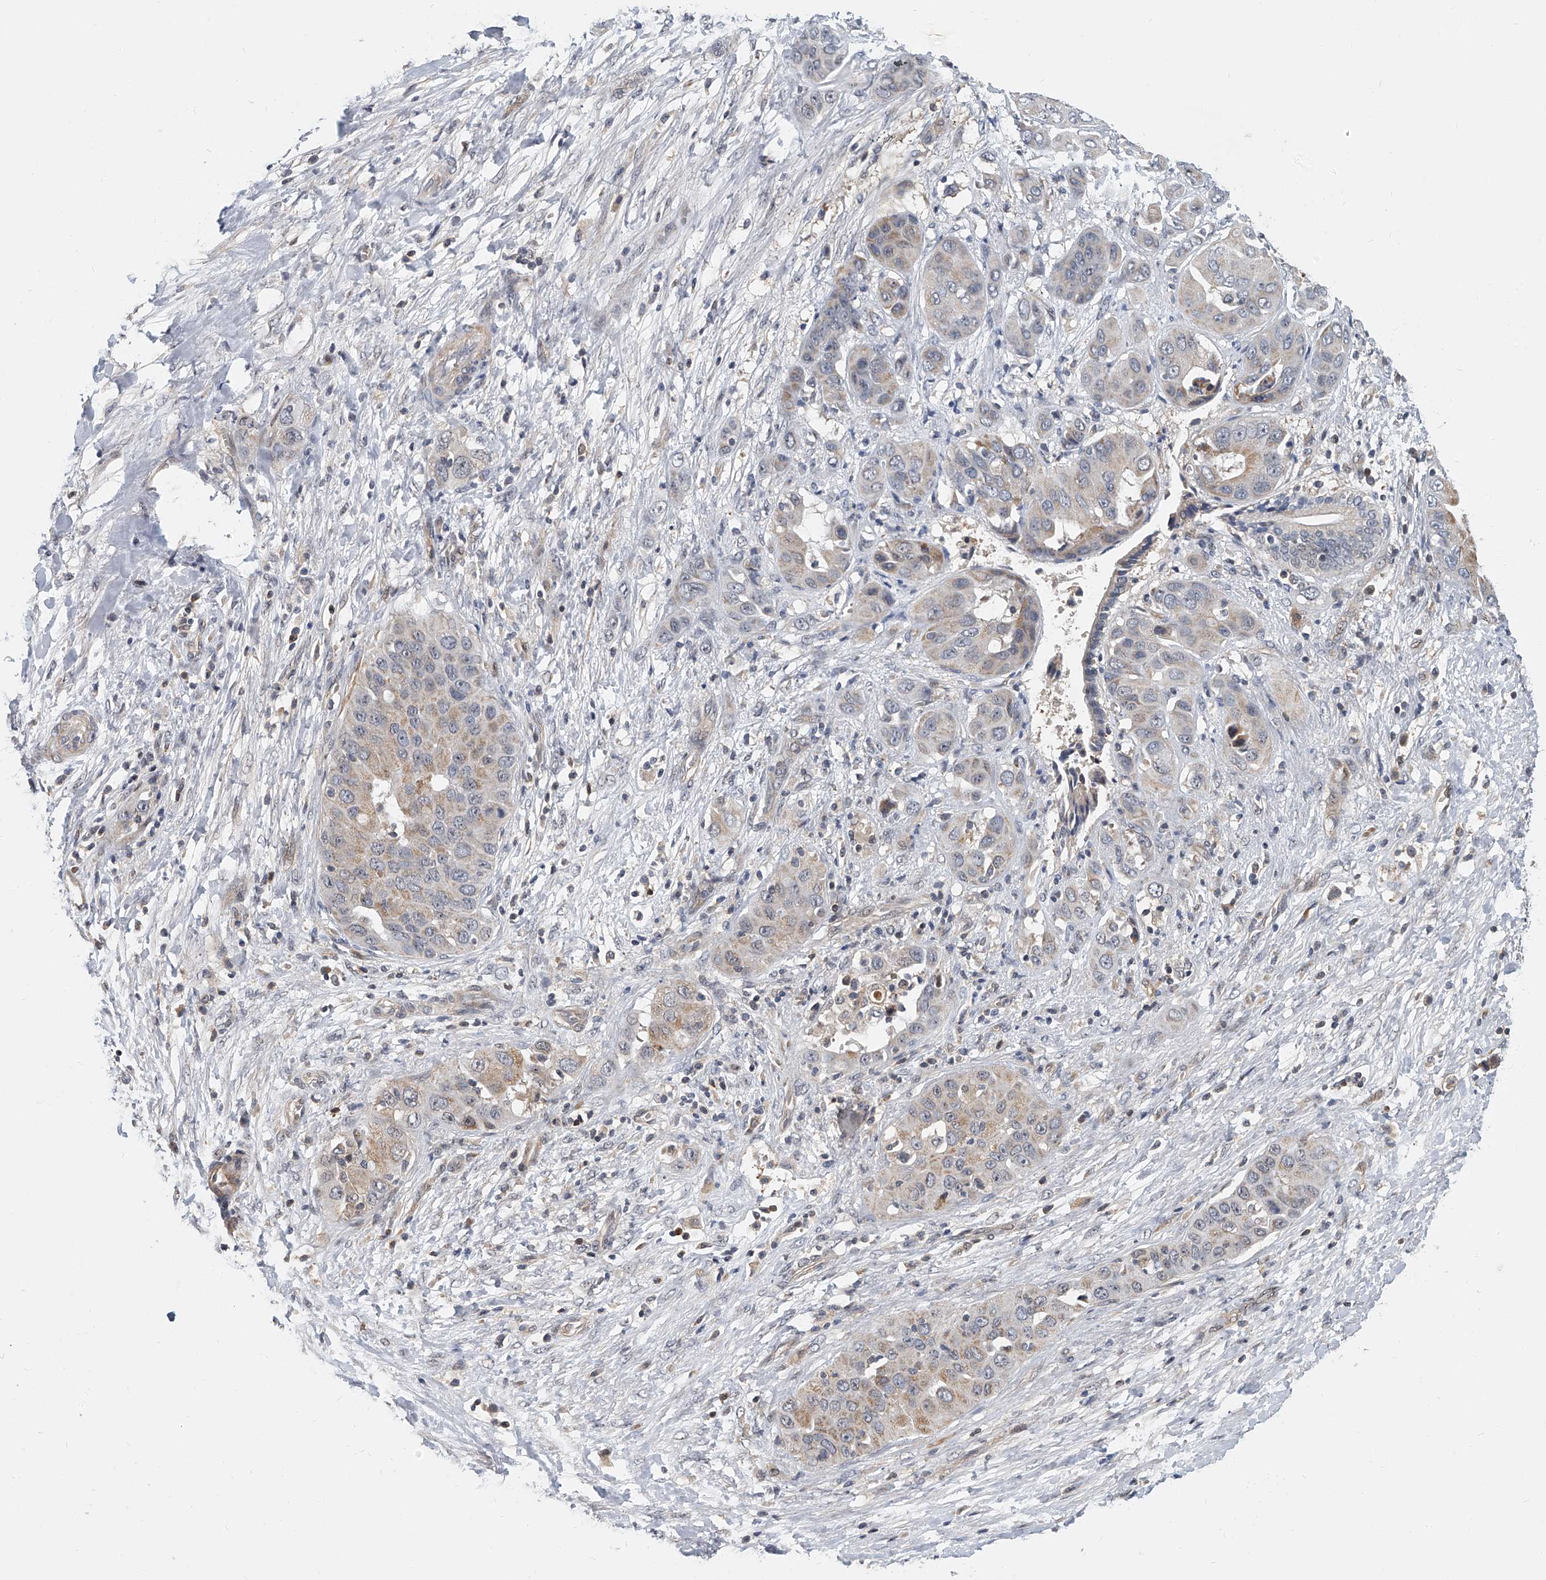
{"staining": {"intensity": "weak", "quantity": "25%-75%", "location": "cytoplasmic/membranous"}, "tissue": "liver cancer", "cell_type": "Tumor cells", "image_type": "cancer", "snomed": [{"axis": "morphology", "description": "Cholangiocarcinoma"}, {"axis": "topography", "description": "Liver"}], "caption": "Liver cancer stained for a protein shows weak cytoplasmic/membranous positivity in tumor cells.", "gene": "CD200", "patient": {"sex": "female", "age": 52}}